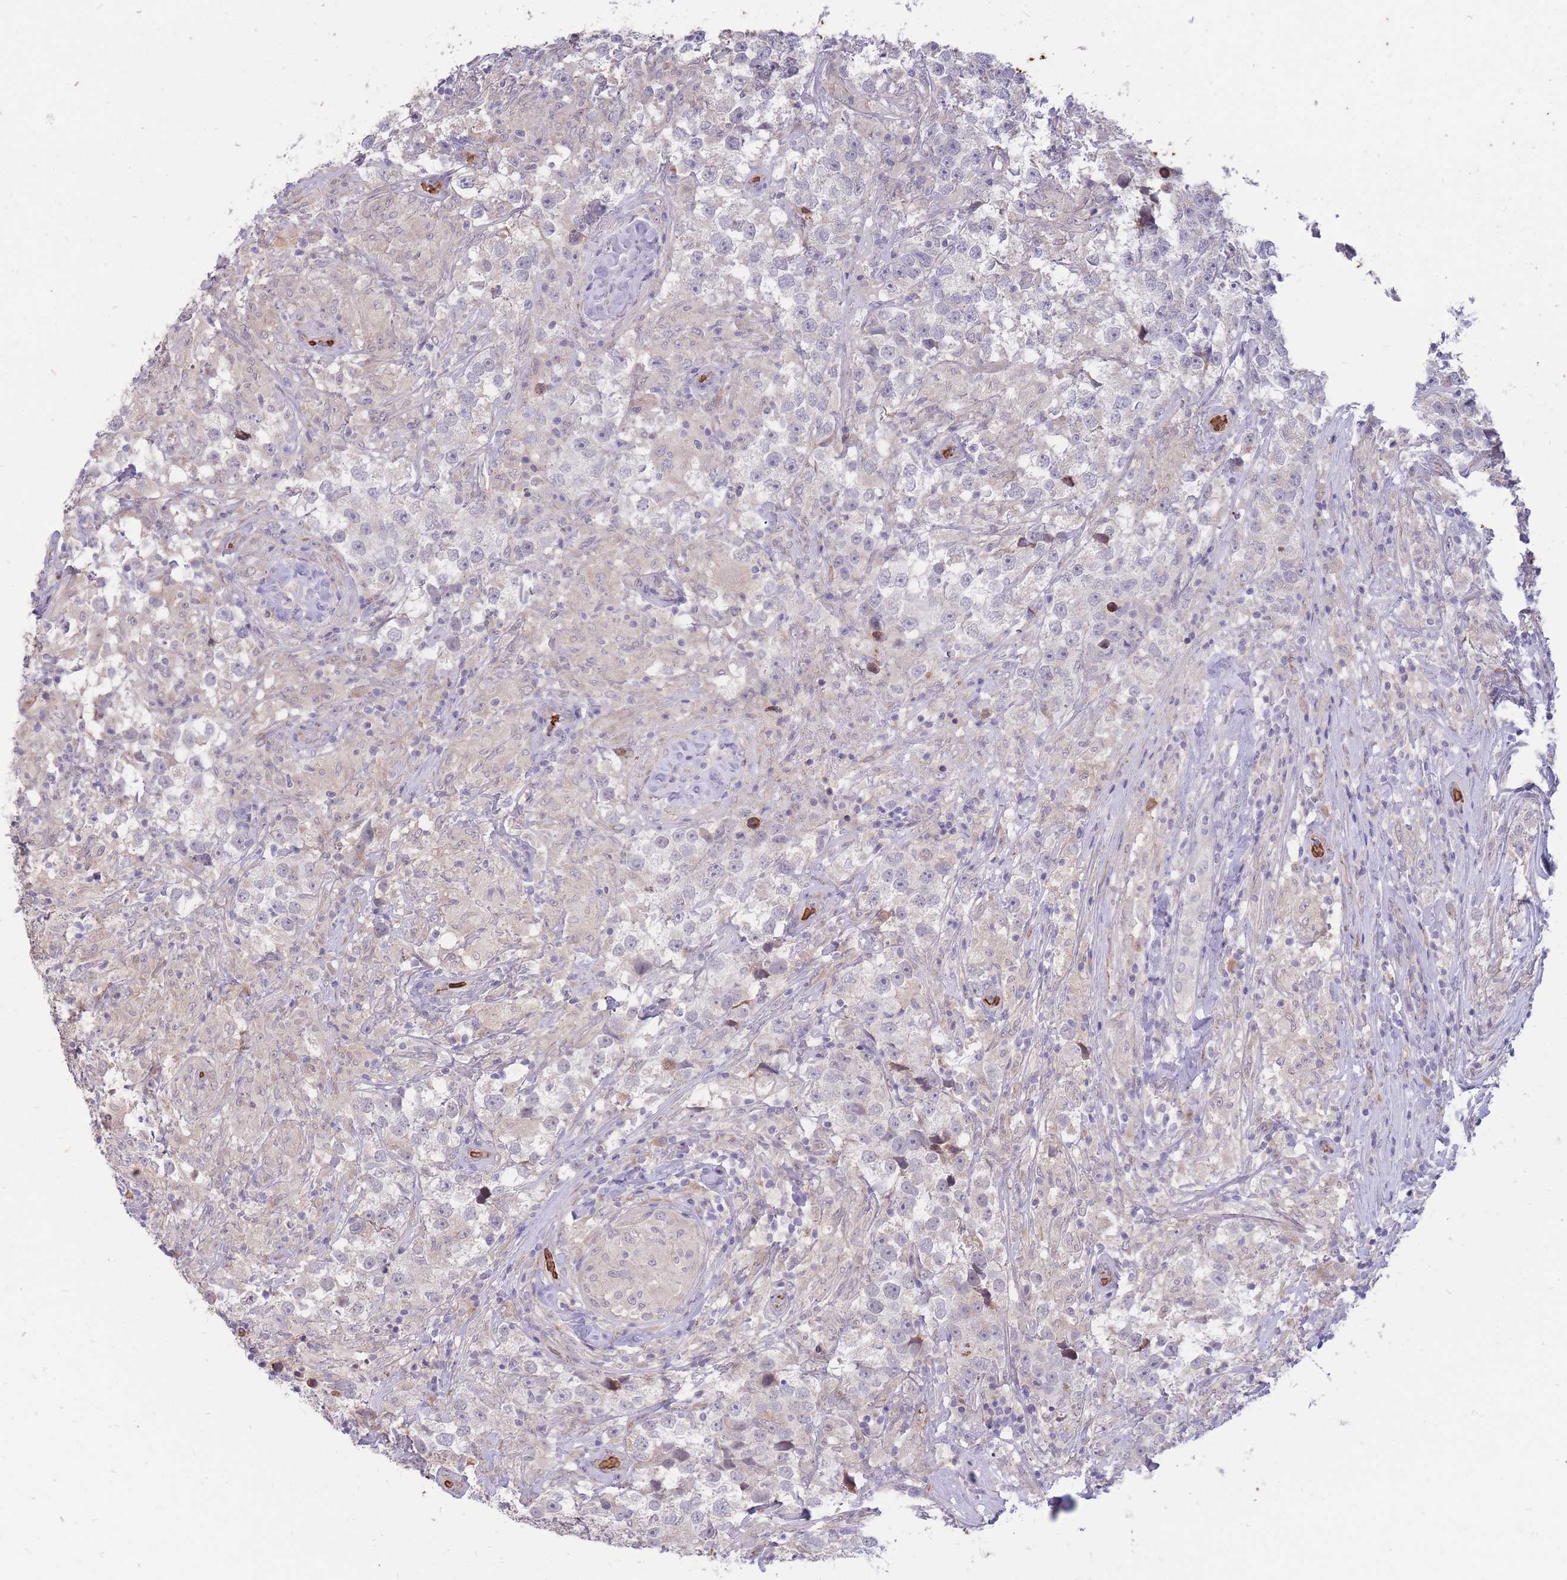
{"staining": {"intensity": "negative", "quantity": "none", "location": "none"}, "tissue": "testis cancer", "cell_type": "Tumor cells", "image_type": "cancer", "snomed": [{"axis": "morphology", "description": "Seminoma, NOS"}, {"axis": "topography", "description": "Testis"}], "caption": "There is no significant expression in tumor cells of seminoma (testis).", "gene": "ATP10D", "patient": {"sex": "male", "age": 46}}